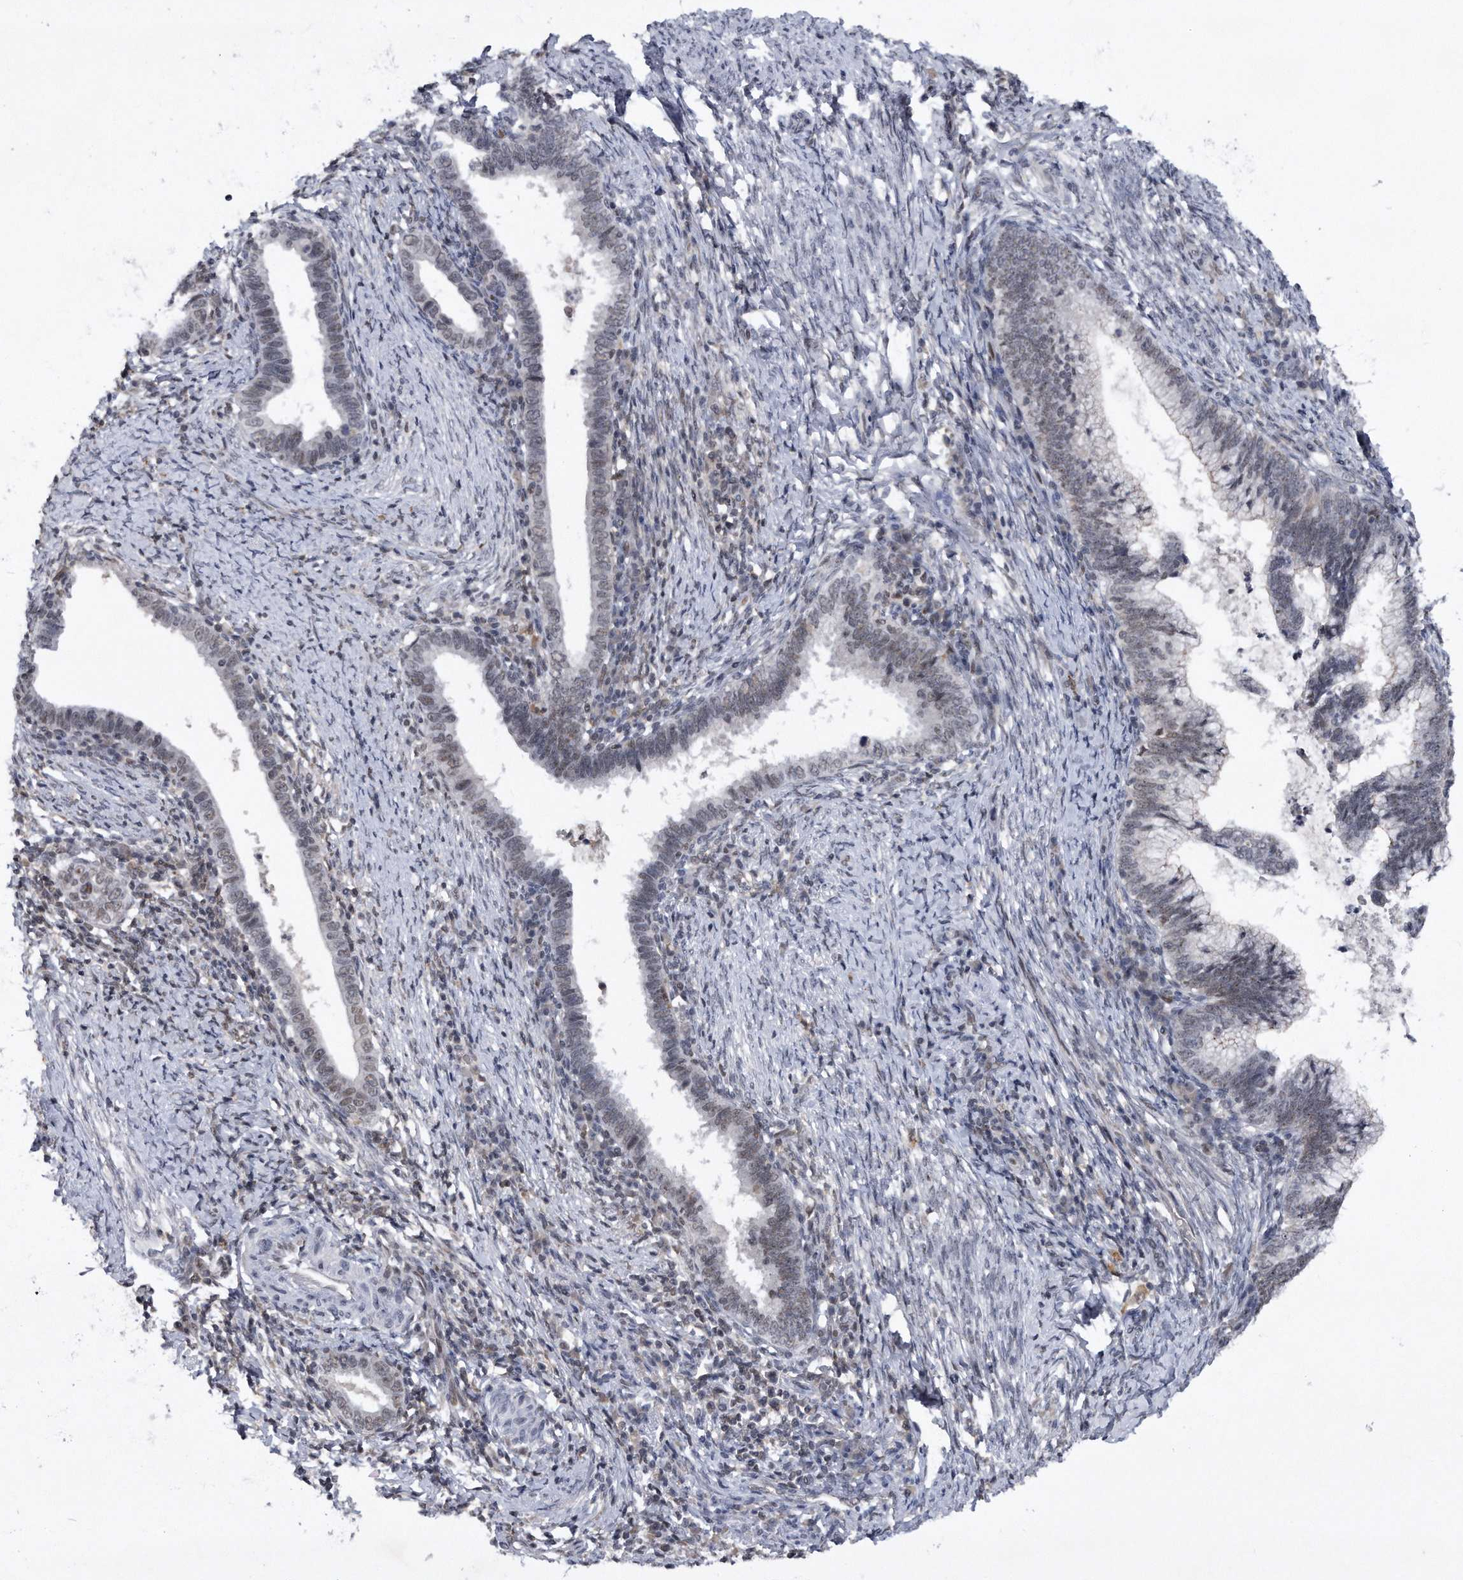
{"staining": {"intensity": "weak", "quantity": "<25%", "location": "nuclear"}, "tissue": "cervical cancer", "cell_type": "Tumor cells", "image_type": "cancer", "snomed": [{"axis": "morphology", "description": "Adenocarcinoma, NOS"}, {"axis": "topography", "description": "Cervix"}], "caption": "High power microscopy micrograph of an immunohistochemistry histopathology image of cervical adenocarcinoma, revealing no significant positivity in tumor cells.", "gene": "VIRMA", "patient": {"sex": "female", "age": 36}}